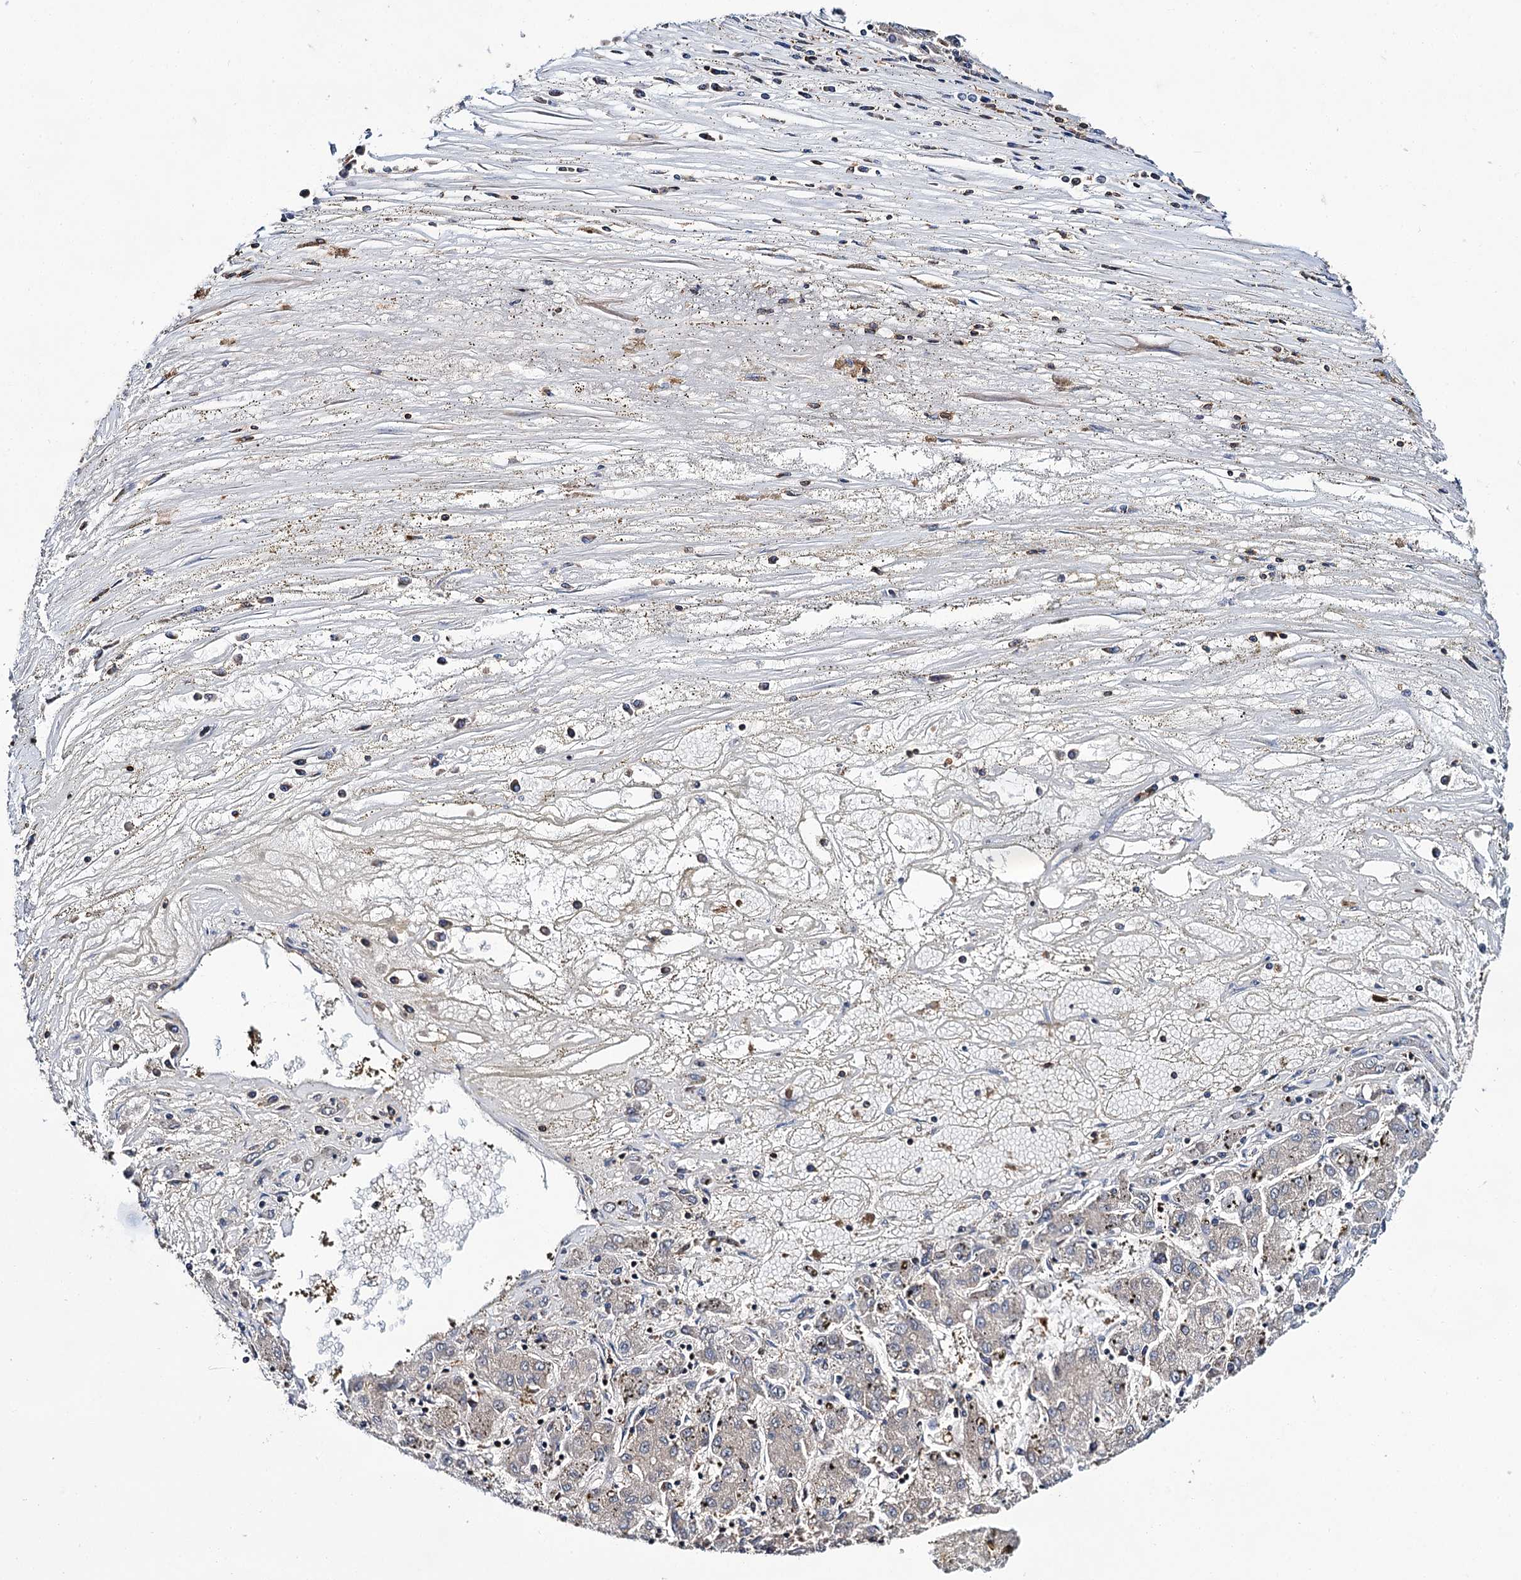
{"staining": {"intensity": "moderate", "quantity": ">75%", "location": "cytoplasmic/membranous"}, "tissue": "liver cancer", "cell_type": "Tumor cells", "image_type": "cancer", "snomed": [{"axis": "morphology", "description": "Carcinoma, Hepatocellular, NOS"}, {"axis": "topography", "description": "Liver"}], "caption": "Immunohistochemical staining of liver hepatocellular carcinoma reveals medium levels of moderate cytoplasmic/membranous expression in approximately >75% of tumor cells.", "gene": "UBASH3B", "patient": {"sex": "male", "age": 72}}